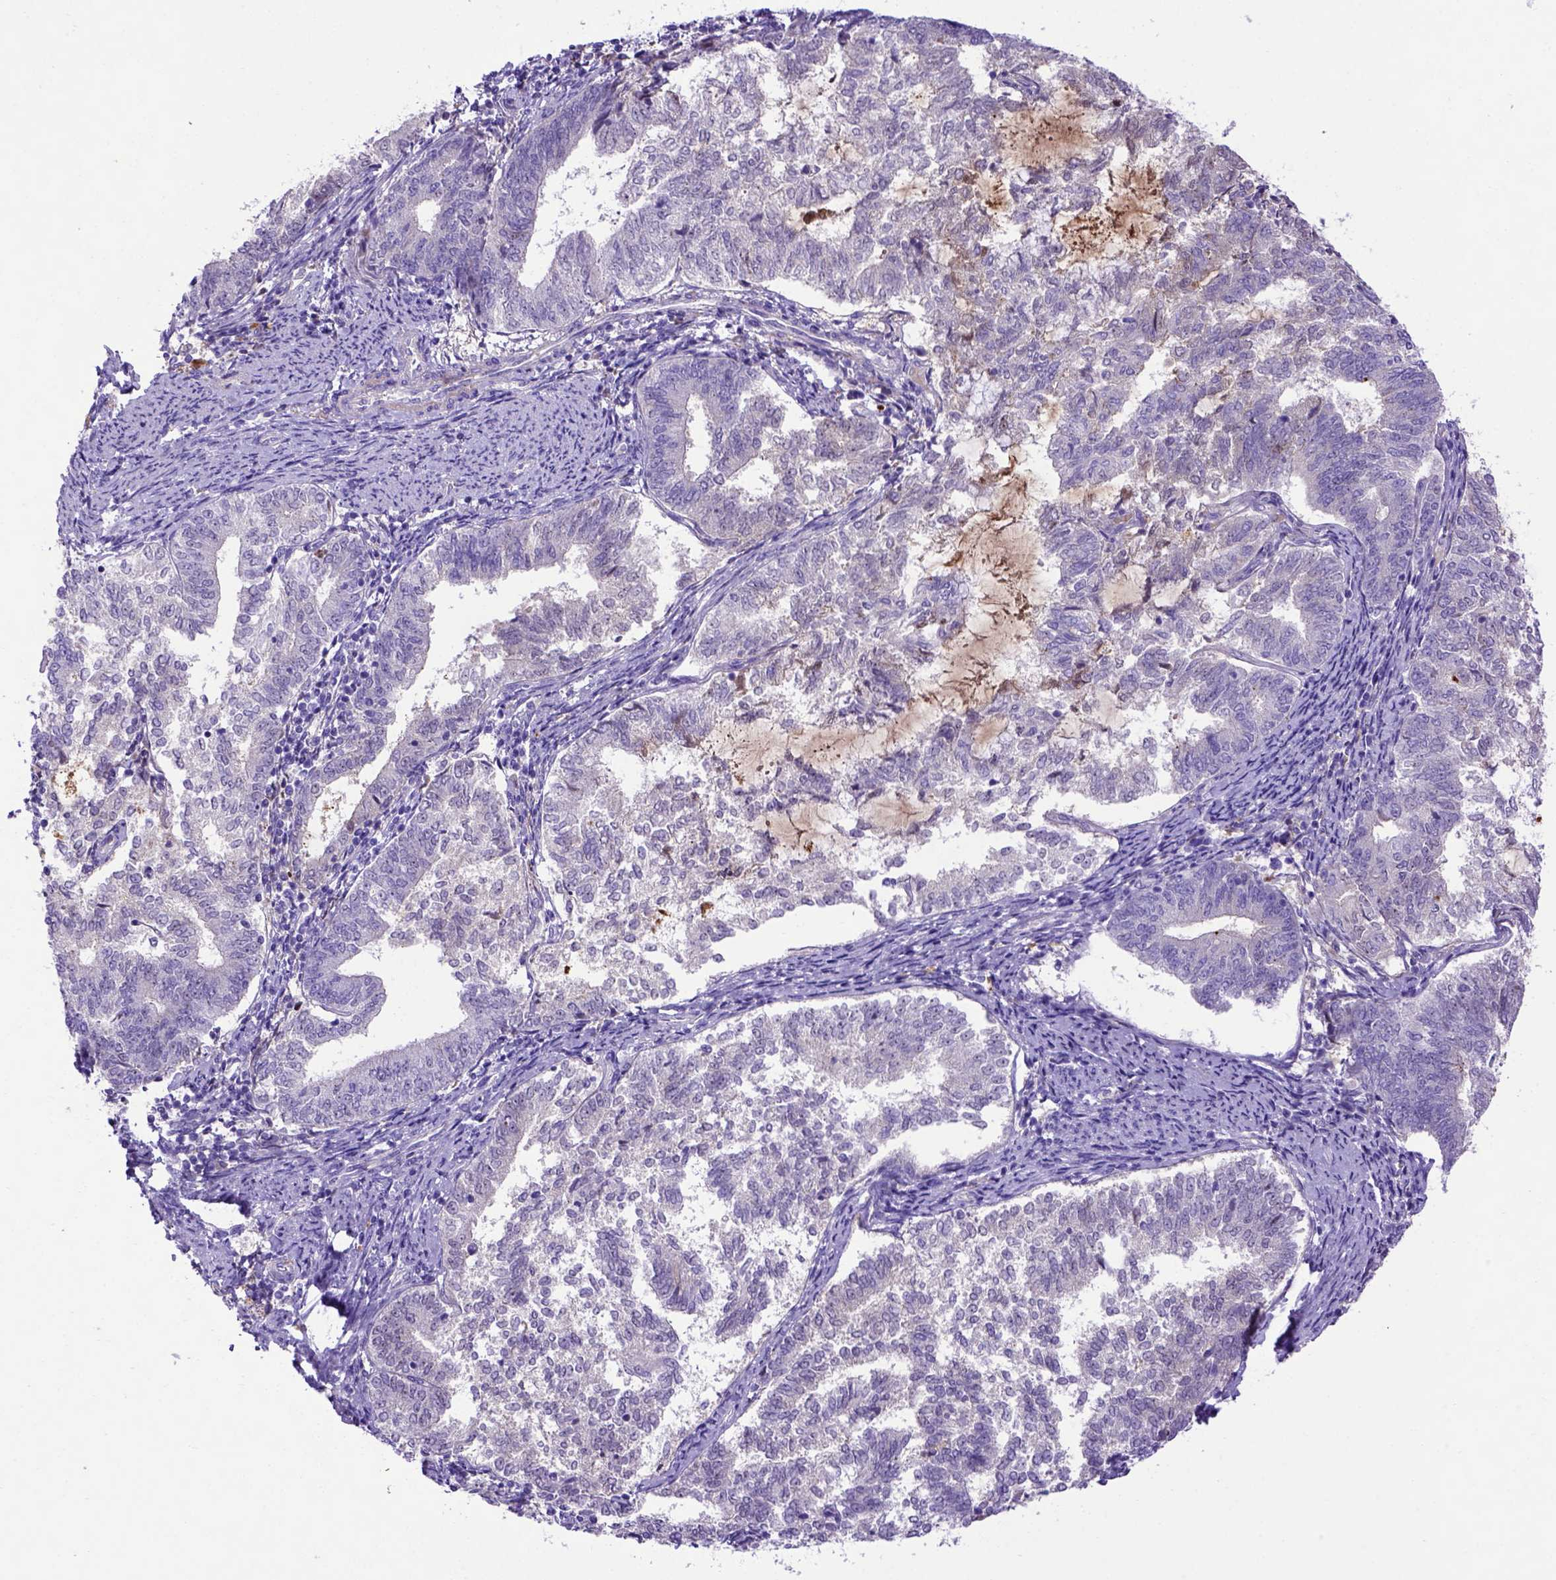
{"staining": {"intensity": "negative", "quantity": "none", "location": "none"}, "tissue": "endometrial cancer", "cell_type": "Tumor cells", "image_type": "cancer", "snomed": [{"axis": "morphology", "description": "Adenocarcinoma, NOS"}, {"axis": "topography", "description": "Endometrium"}], "caption": "IHC of endometrial cancer reveals no positivity in tumor cells.", "gene": "ADAM12", "patient": {"sex": "female", "age": 65}}